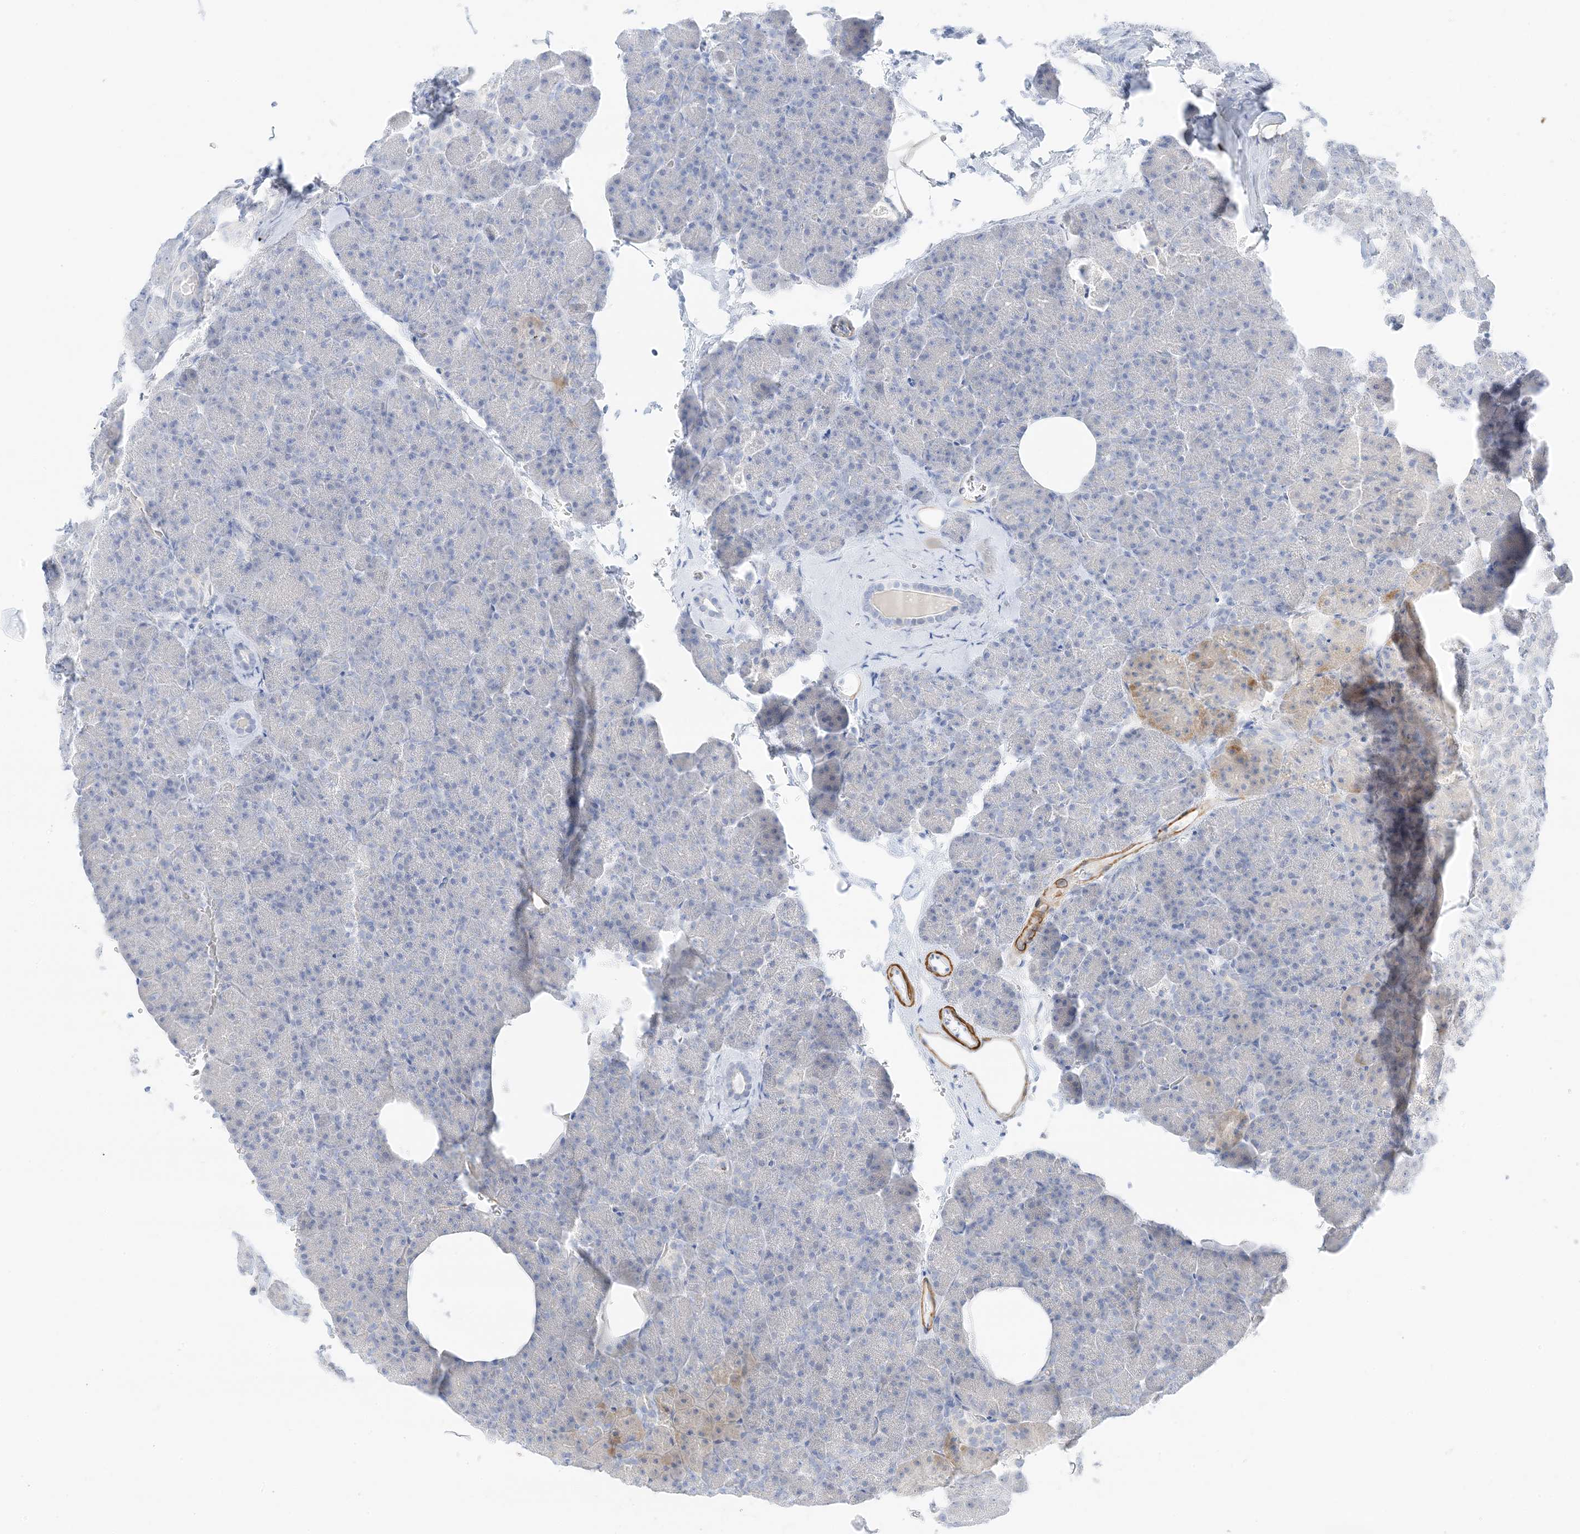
{"staining": {"intensity": "negative", "quantity": "none", "location": "none"}, "tissue": "pancreas", "cell_type": "Exocrine glandular cells", "image_type": "normal", "snomed": [{"axis": "morphology", "description": "Normal tissue, NOS"}, {"axis": "morphology", "description": "Carcinoid, malignant, NOS"}, {"axis": "topography", "description": "Pancreas"}], "caption": "IHC of unremarkable human pancreas displays no staining in exocrine glandular cells.", "gene": "SLC22A13", "patient": {"sex": "female", "age": 35}}